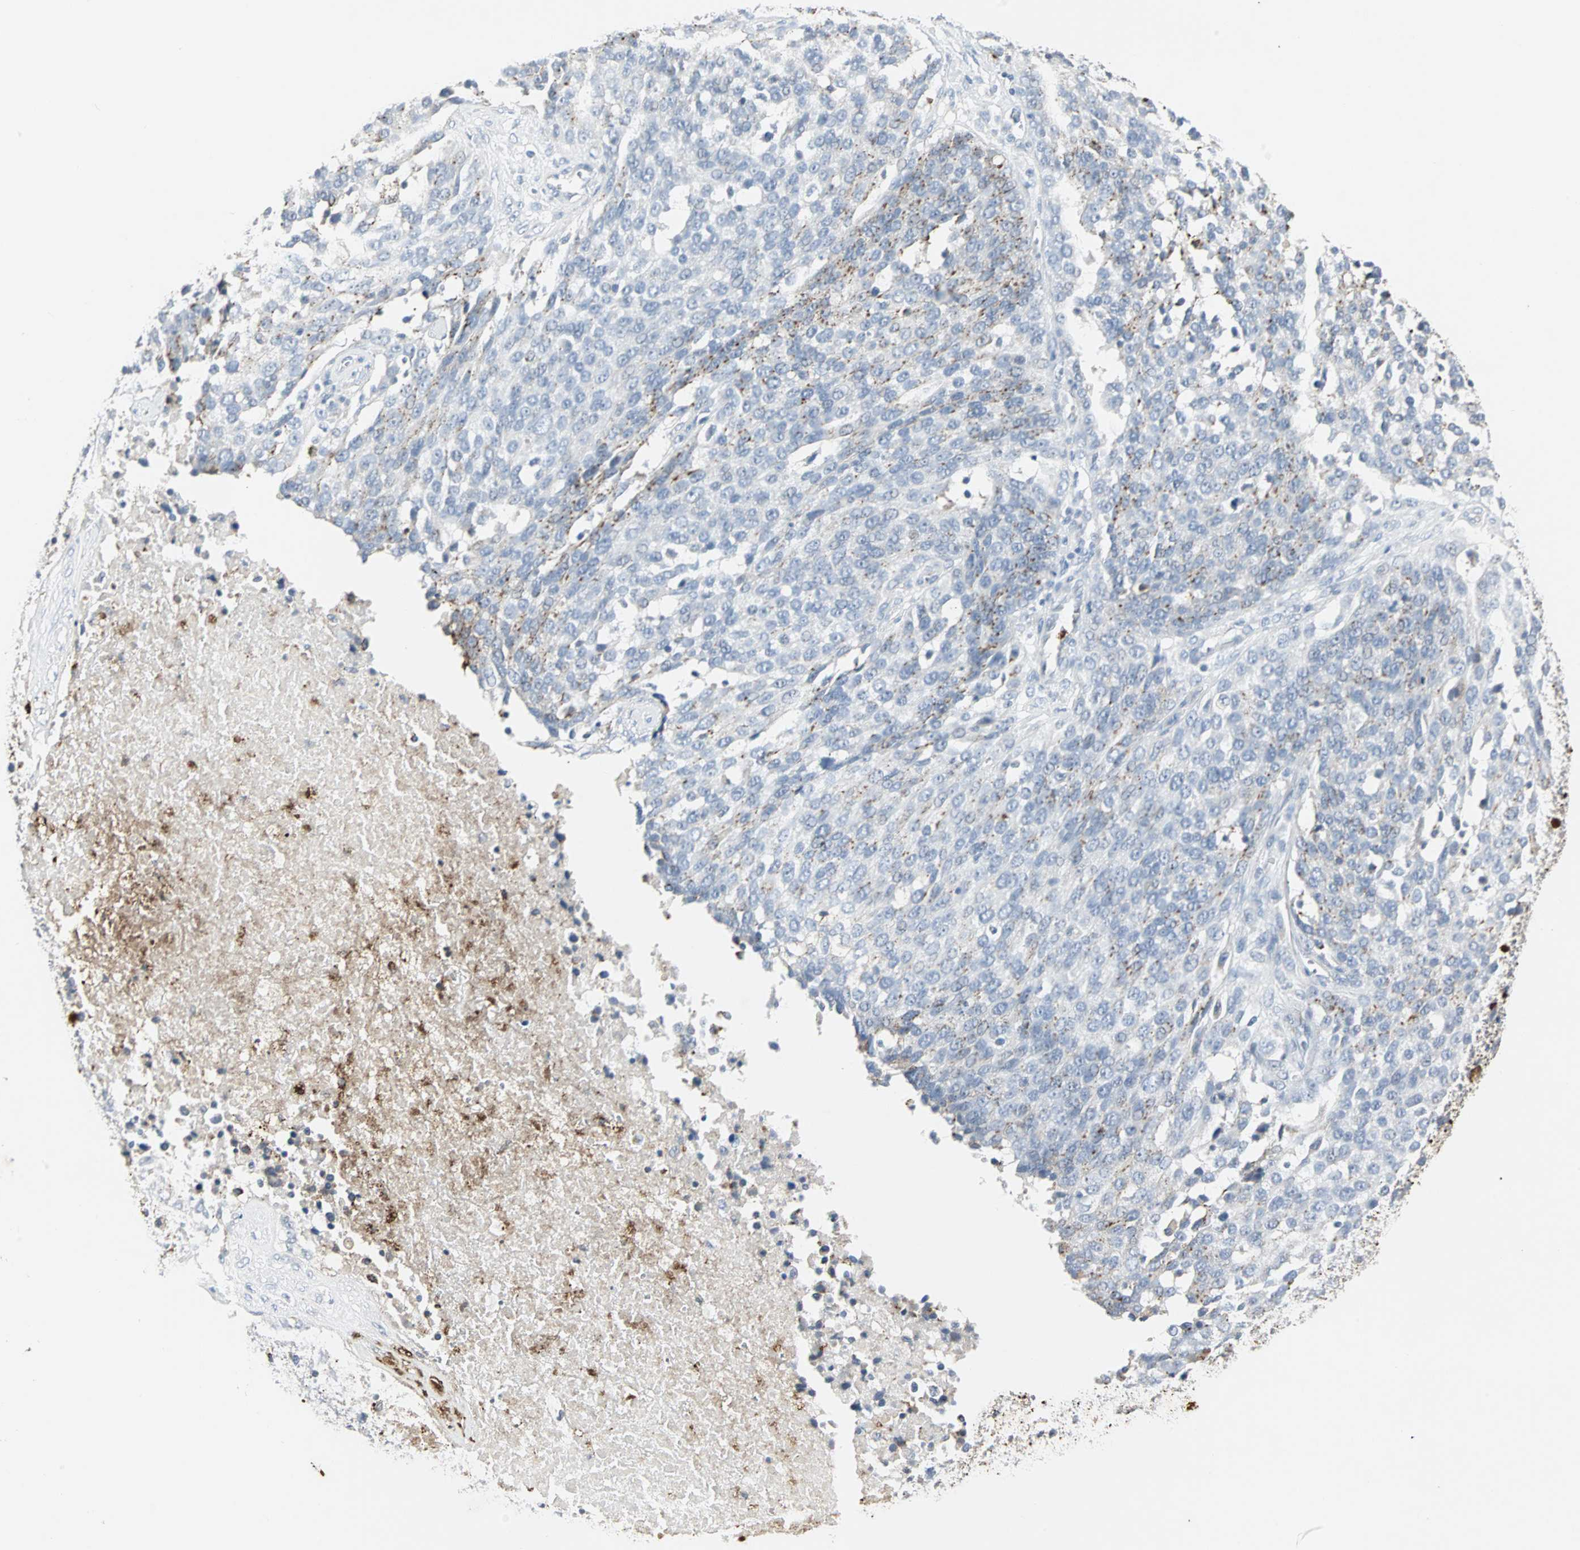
{"staining": {"intensity": "strong", "quantity": "<25%", "location": "cytoplasmic/membranous"}, "tissue": "ovarian cancer", "cell_type": "Tumor cells", "image_type": "cancer", "snomed": [{"axis": "morphology", "description": "Cystadenocarcinoma, serous, NOS"}, {"axis": "topography", "description": "Ovary"}], "caption": "DAB immunohistochemical staining of ovarian cancer (serous cystadenocarcinoma) shows strong cytoplasmic/membranous protein positivity in approximately <25% of tumor cells.", "gene": "CEACAM6", "patient": {"sex": "female", "age": 44}}